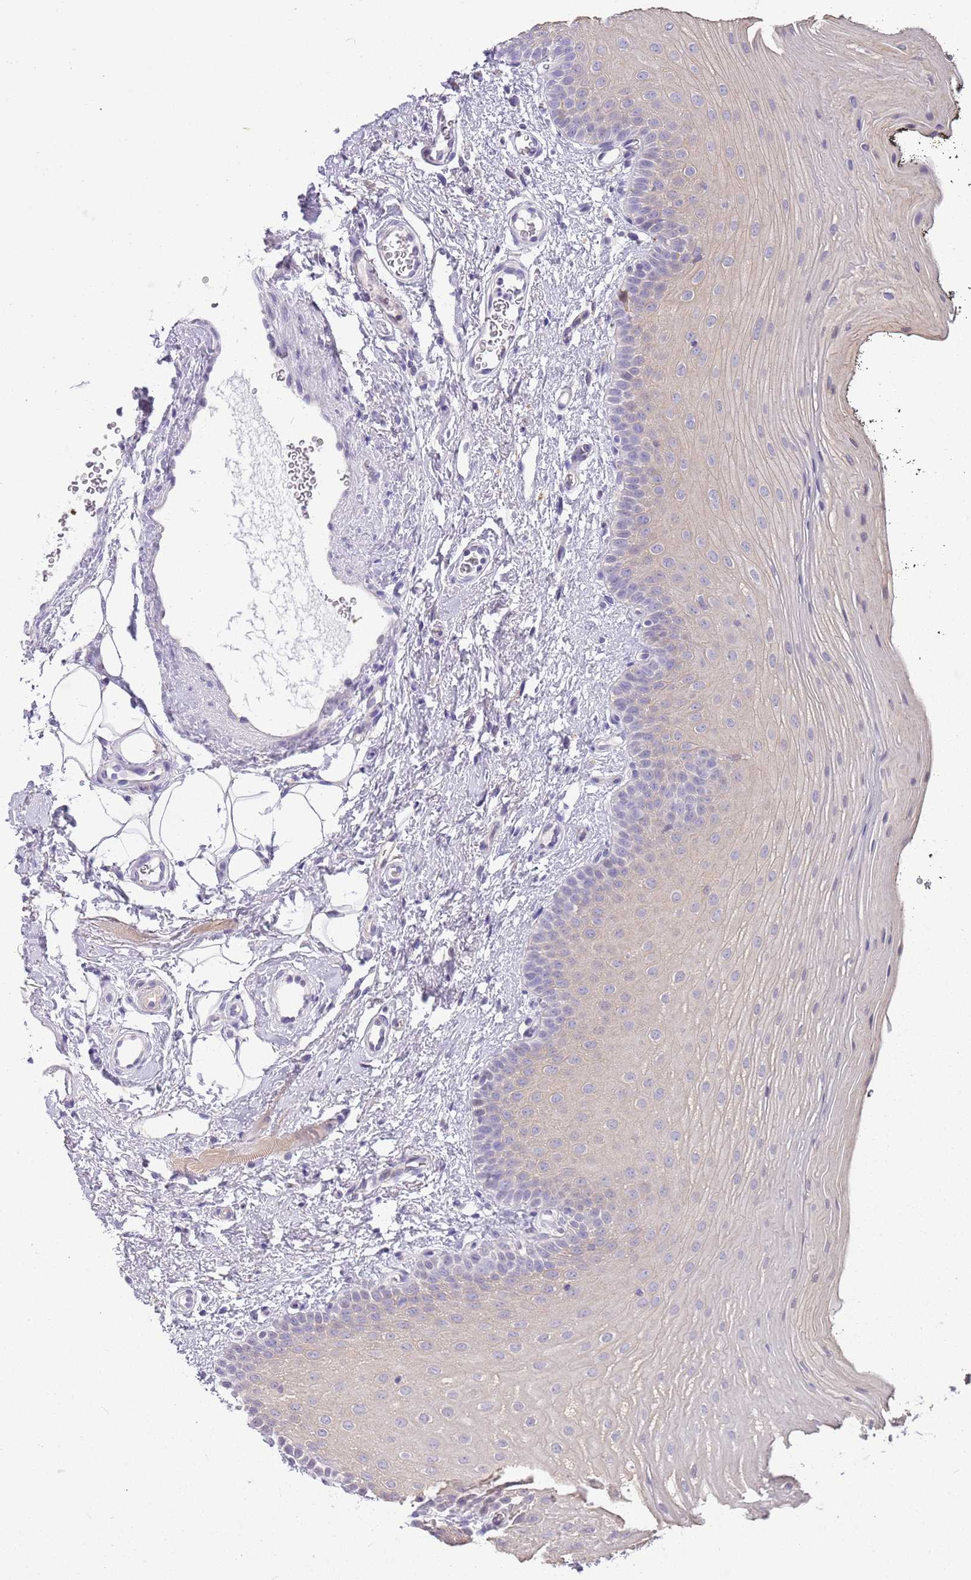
{"staining": {"intensity": "negative", "quantity": "none", "location": "none"}, "tissue": "oral mucosa", "cell_type": "Squamous epithelial cells", "image_type": "normal", "snomed": [{"axis": "morphology", "description": "No evidence of malignacy"}, {"axis": "topography", "description": "Oral tissue"}, {"axis": "topography", "description": "Head-Neck"}], "caption": "Image shows no protein positivity in squamous epithelial cells of unremarkable oral mucosa.", "gene": "BRMS1L", "patient": {"sex": "male", "age": 68}}